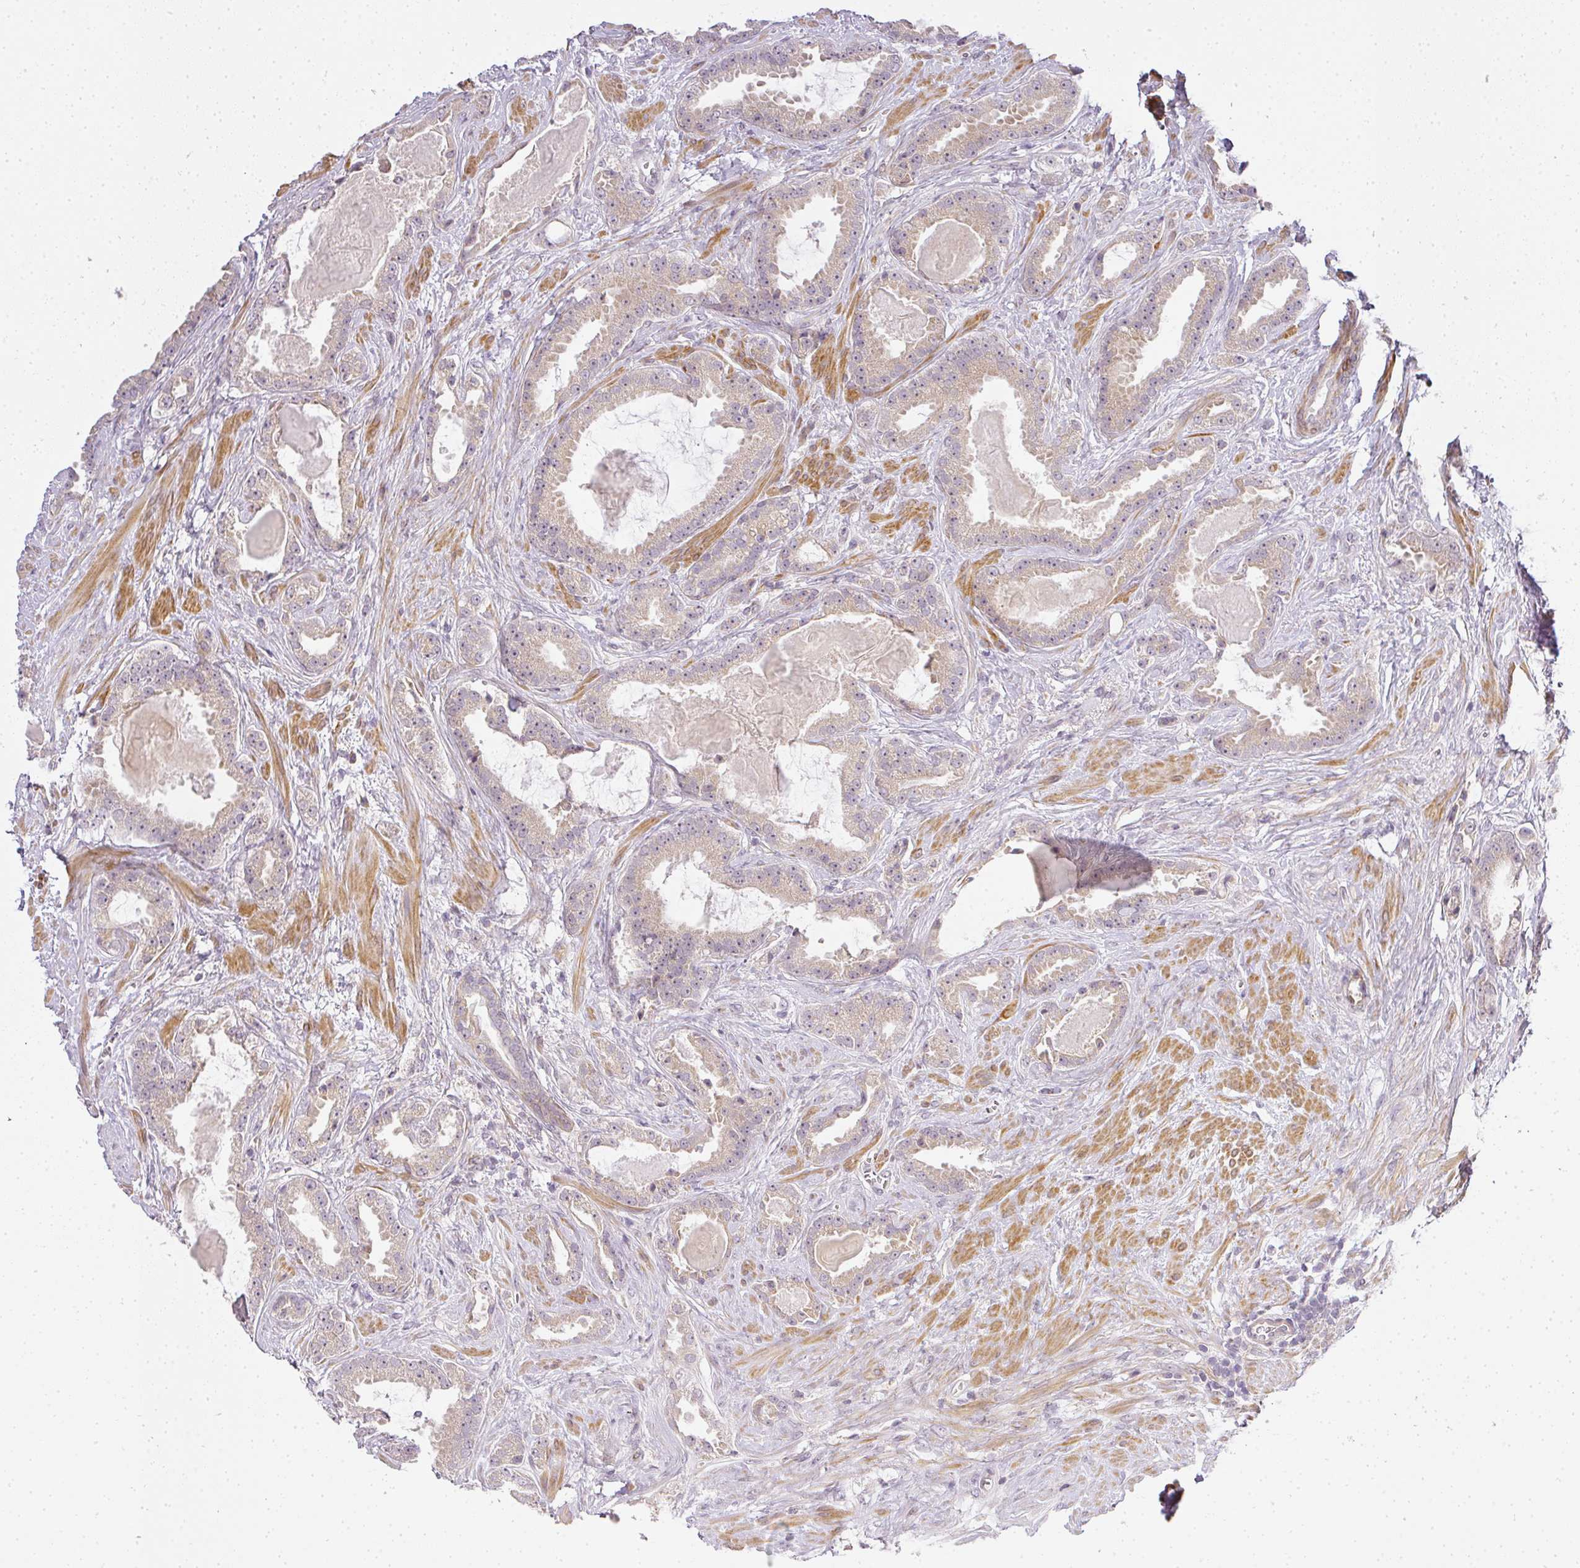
{"staining": {"intensity": "weak", "quantity": "<25%", "location": "cytoplasmic/membranous"}, "tissue": "prostate cancer", "cell_type": "Tumor cells", "image_type": "cancer", "snomed": [{"axis": "morphology", "description": "Adenocarcinoma, Low grade"}, {"axis": "topography", "description": "Prostate"}], "caption": "The image displays no staining of tumor cells in prostate cancer. Nuclei are stained in blue.", "gene": "MED19", "patient": {"sex": "male", "age": 62}}